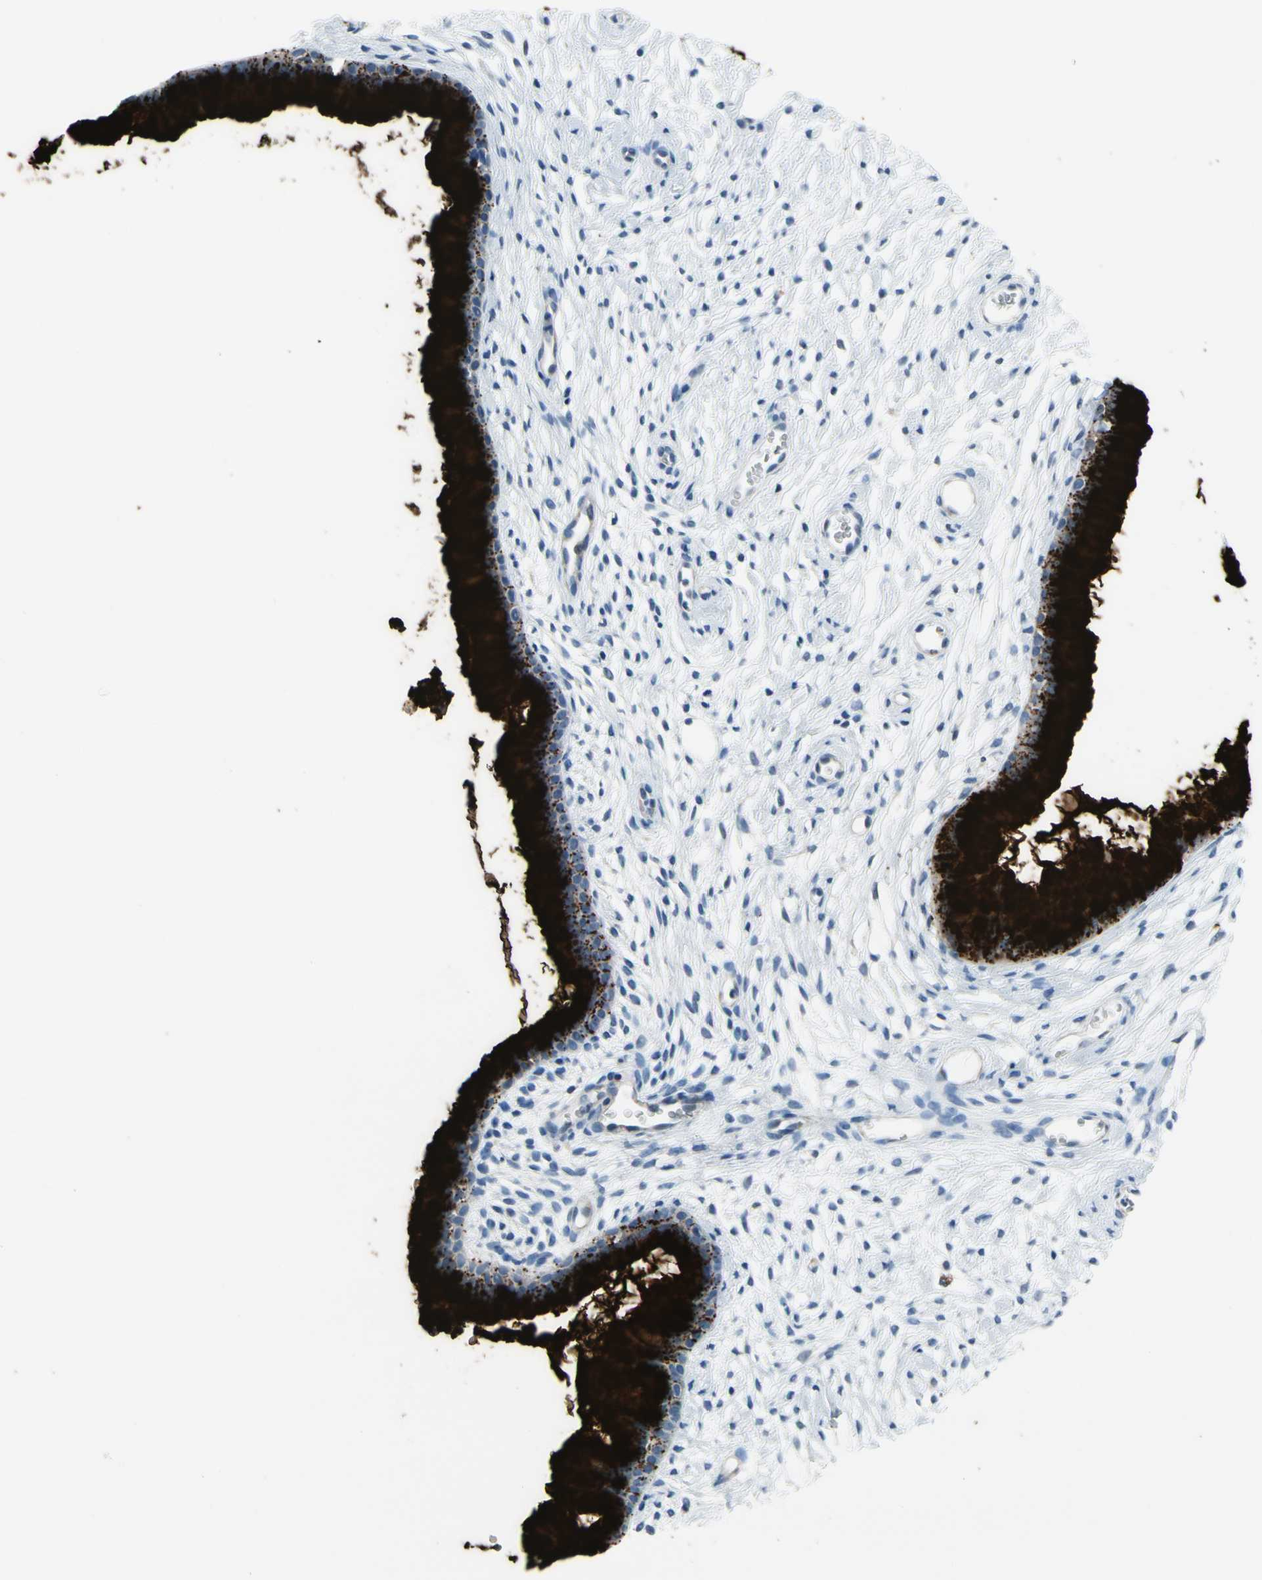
{"staining": {"intensity": "strong", "quantity": ">75%", "location": "cytoplasmic/membranous"}, "tissue": "cervix", "cell_type": "Glandular cells", "image_type": "normal", "snomed": [{"axis": "morphology", "description": "Normal tissue, NOS"}, {"axis": "topography", "description": "Cervix"}], "caption": "Glandular cells display high levels of strong cytoplasmic/membranous positivity in approximately >75% of cells in normal human cervix. (DAB (3,3'-diaminobenzidine) = brown stain, brightfield microscopy at high magnification).", "gene": "MUC5B", "patient": {"sex": "female", "age": 39}}